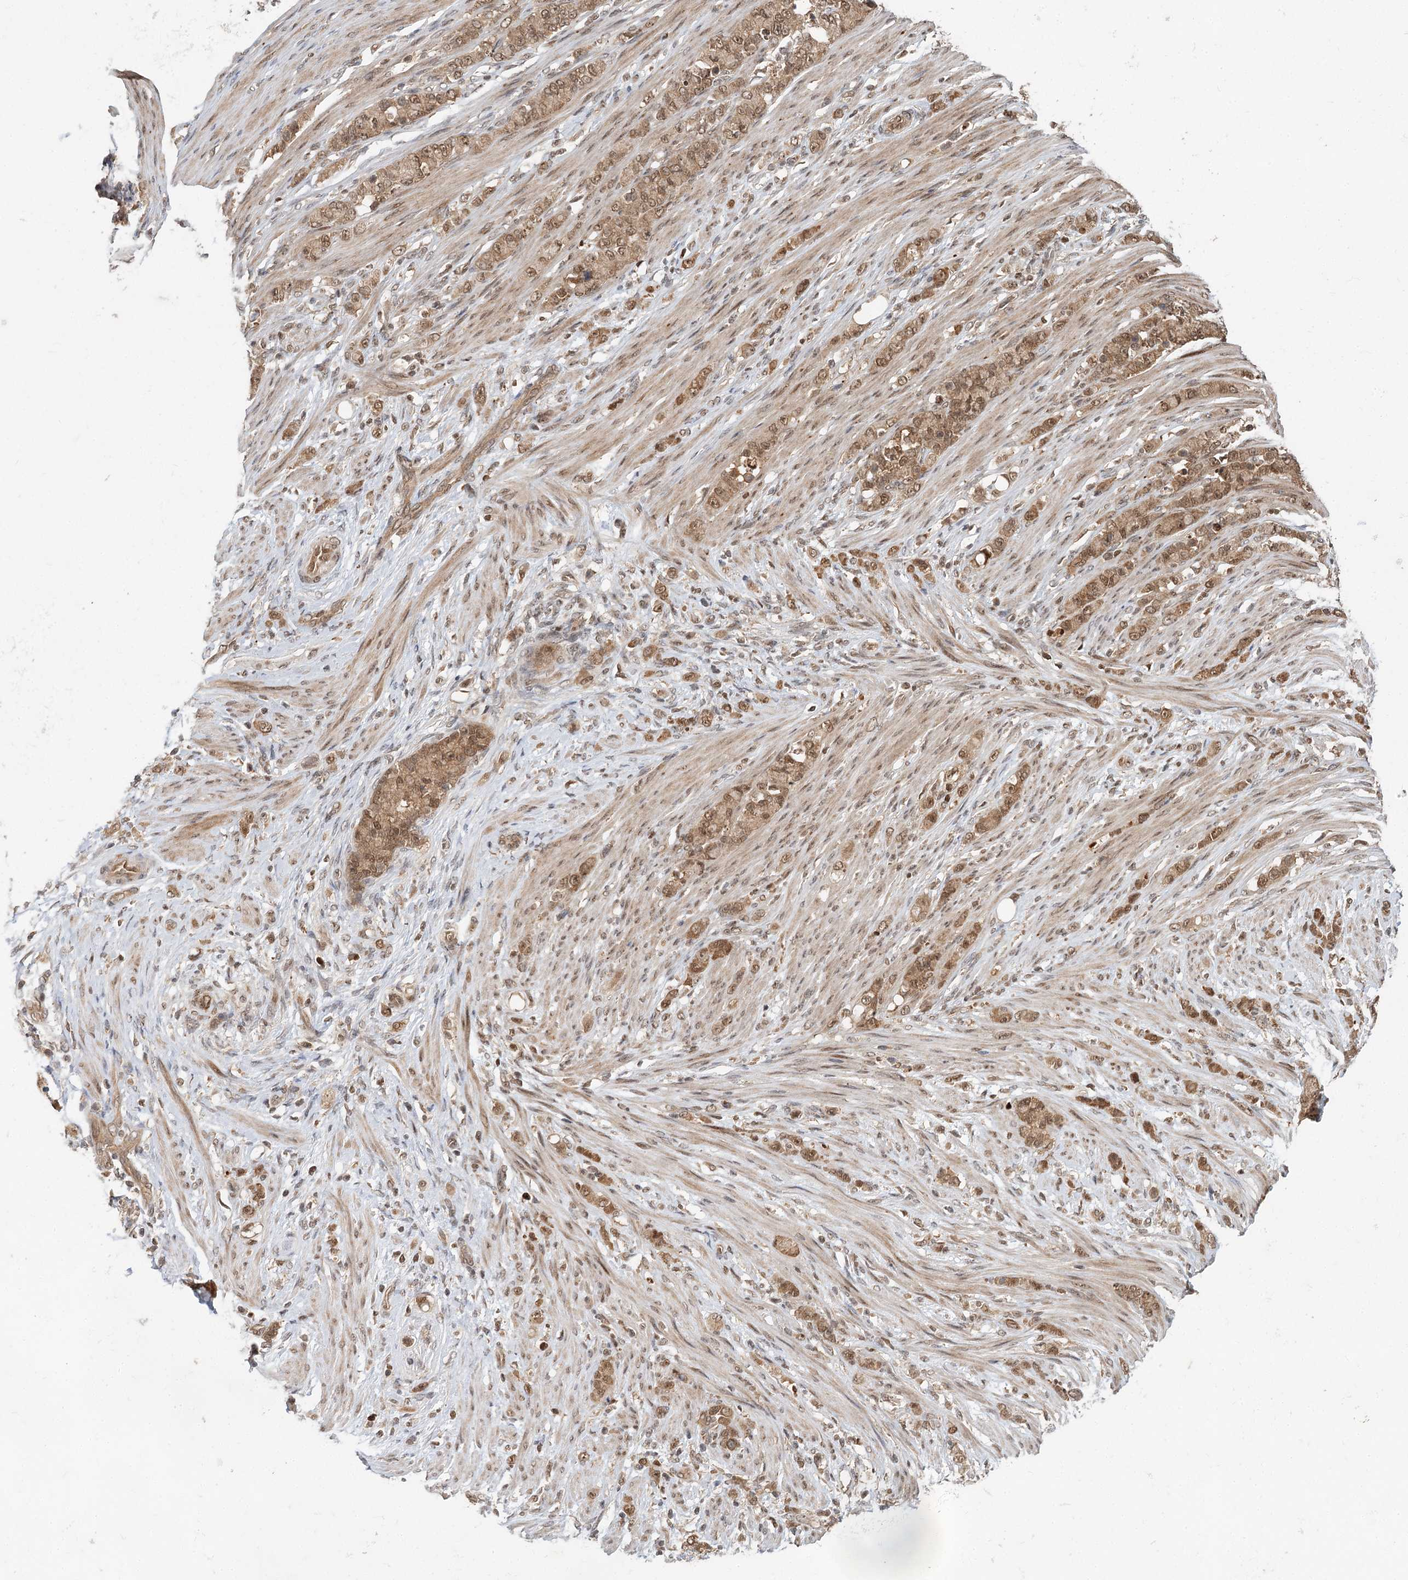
{"staining": {"intensity": "moderate", "quantity": ">75%", "location": "cytoplasmic/membranous,nuclear"}, "tissue": "stomach cancer", "cell_type": "Tumor cells", "image_type": "cancer", "snomed": [{"axis": "morphology", "description": "Adenocarcinoma, NOS"}, {"axis": "topography", "description": "Stomach"}], "caption": "A brown stain highlights moderate cytoplasmic/membranous and nuclear positivity of a protein in stomach cancer tumor cells.", "gene": "N6AMT1", "patient": {"sex": "female", "age": 79}}